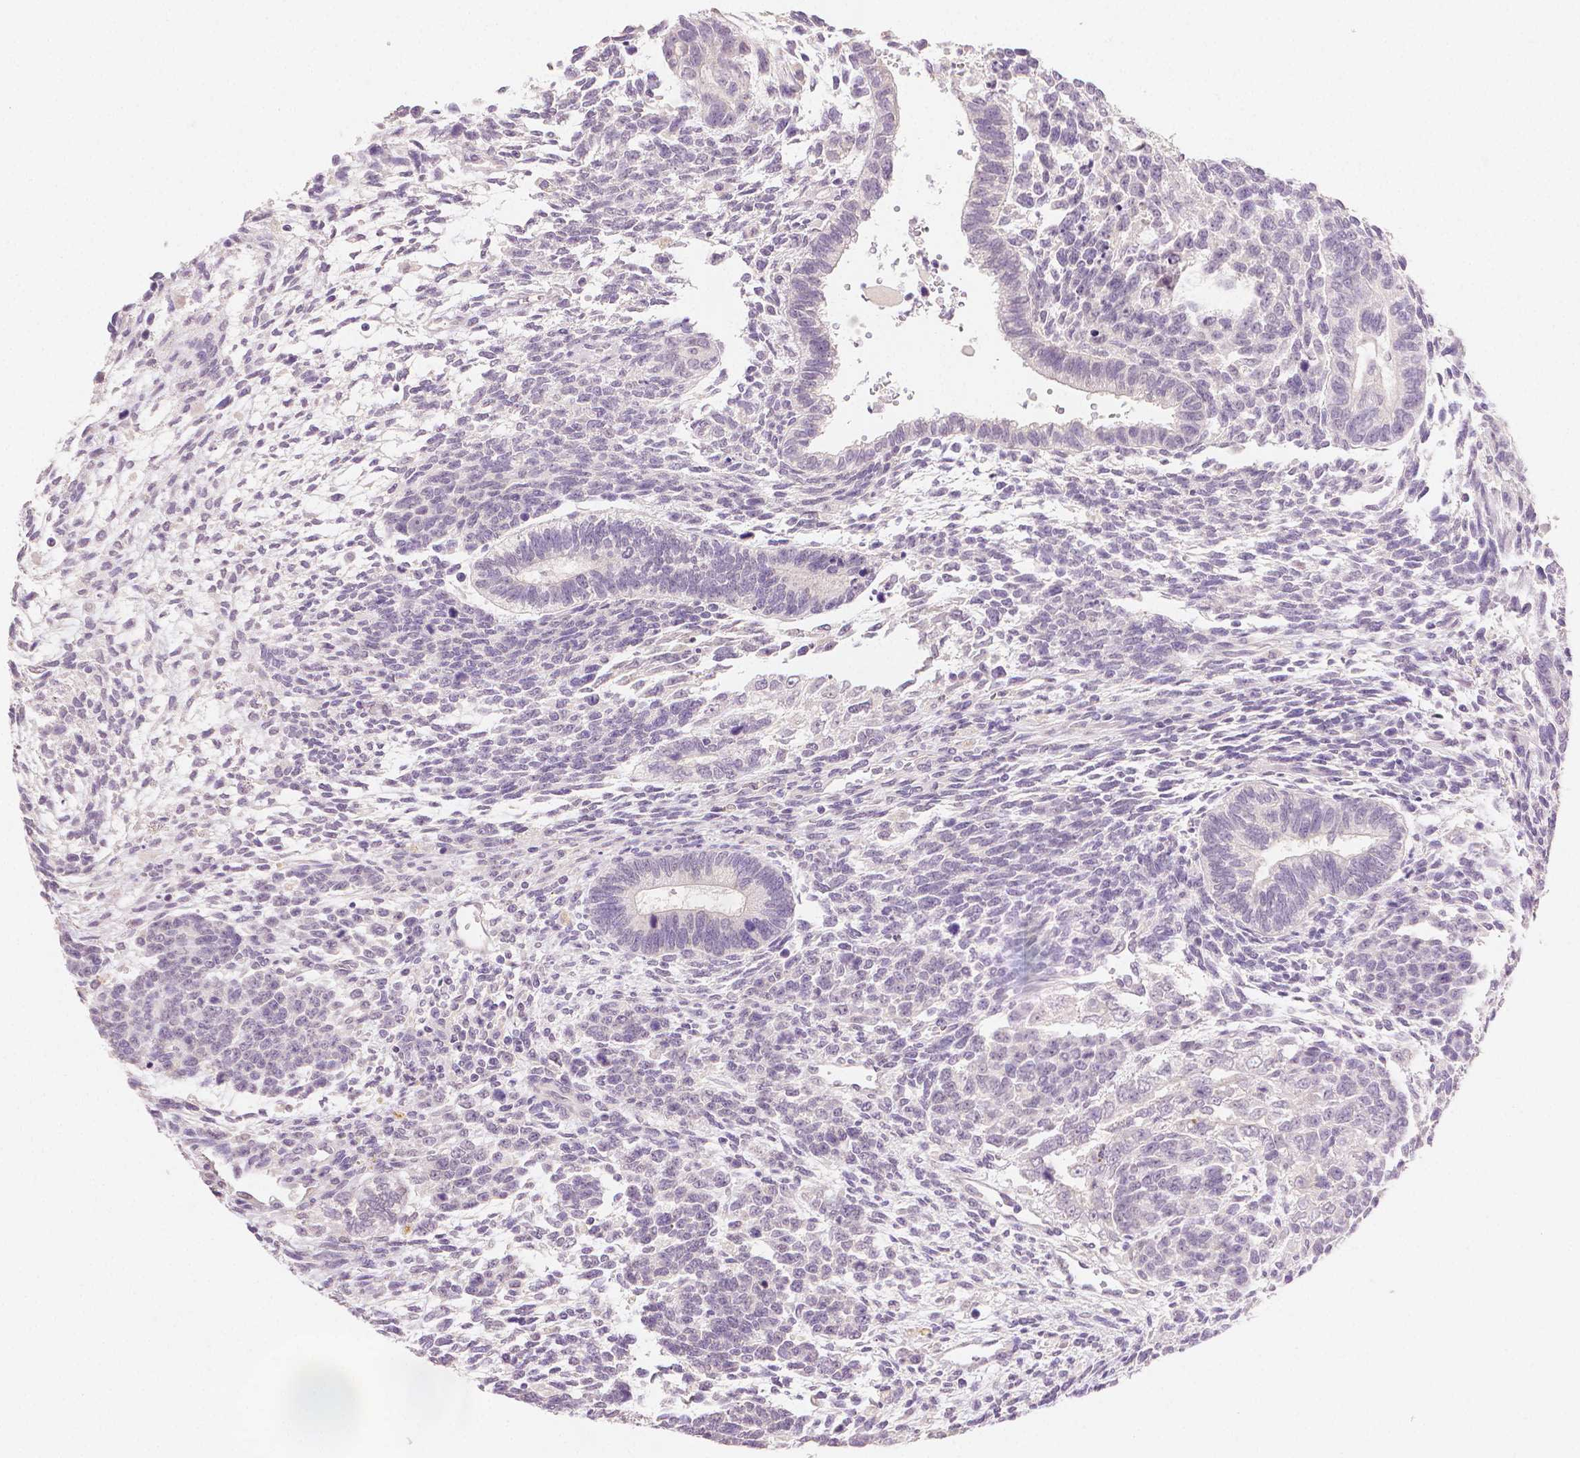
{"staining": {"intensity": "negative", "quantity": "none", "location": "none"}, "tissue": "testis cancer", "cell_type": "Tumor cells", "image_type": "cancer", "snomed": [{"axis": "morphology", "description": "Carcinoma, Embryonal, NOS"}, {"axis": "topography", "description": "Testis"}], "caption": "Testis cancer was stained to show a protein in brown. There is no significant expression in tumor cells.", "gene": "TGM1", "patient": {"sex": "male", "age": 23}}